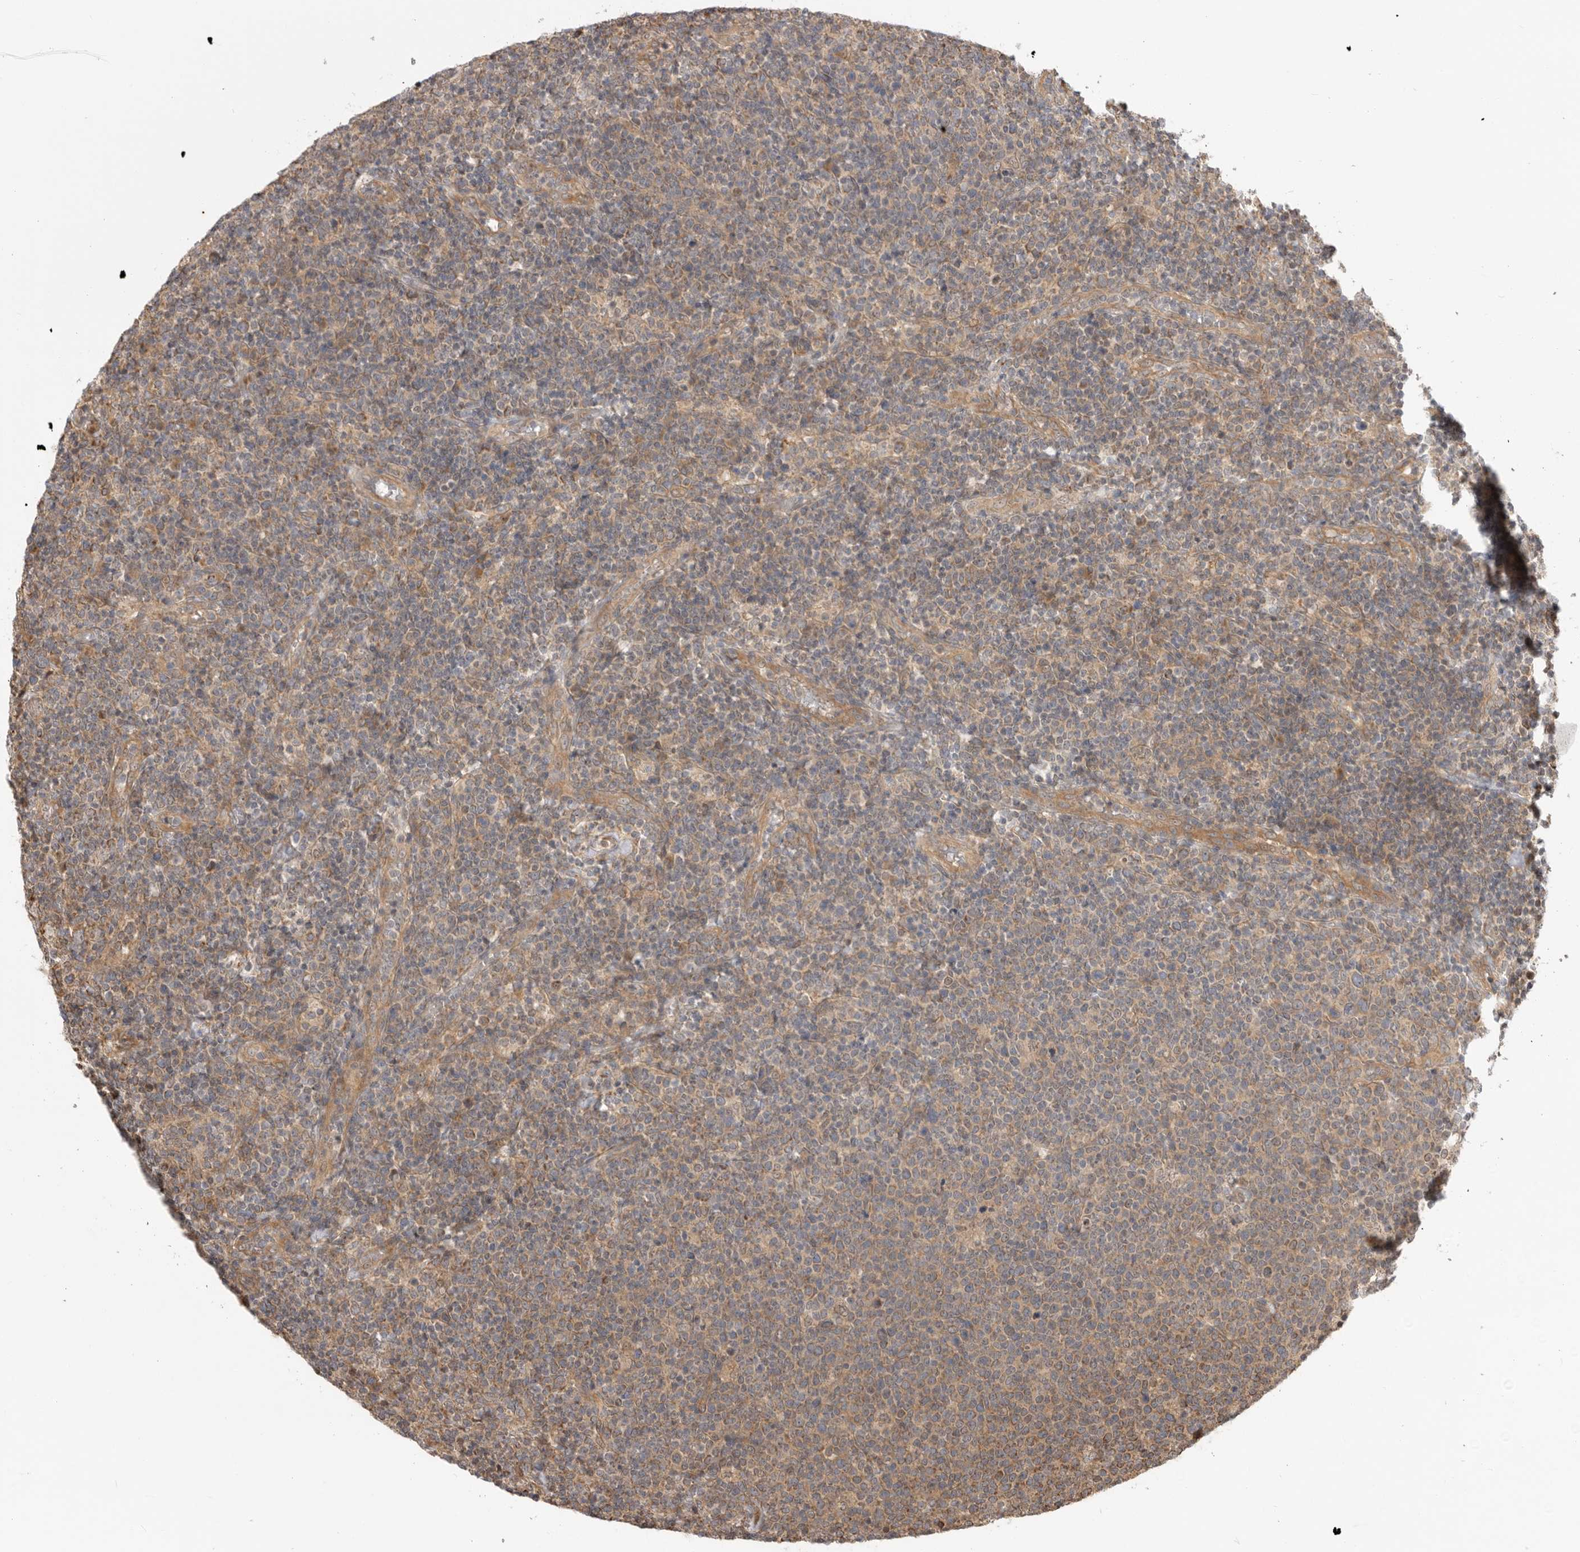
{"staining": {"intensity": "weak", "quantity": "25%-75%", "location": "cytoplasmic/membranous"}, "tissue": "lymphoma", "cell_type": "Tumor cells", "image_type": "cancer", "snomed": [{"axis": "morphology", "description": "Malignant lymphoma, non-Hodgkin's type, High grade"}, {"axis": "topography", "description": "Lymph node"}], "caption": "Malignant lymphoma, non-Hodgkin's type (high-grade) stained for a protein (brown) reveals weak cytoplasmic/membranous positive staining in approximately 25%-75% of tumor cells.", "gene": "DPH7", "patient": {"sex": "male", "age": 61}}